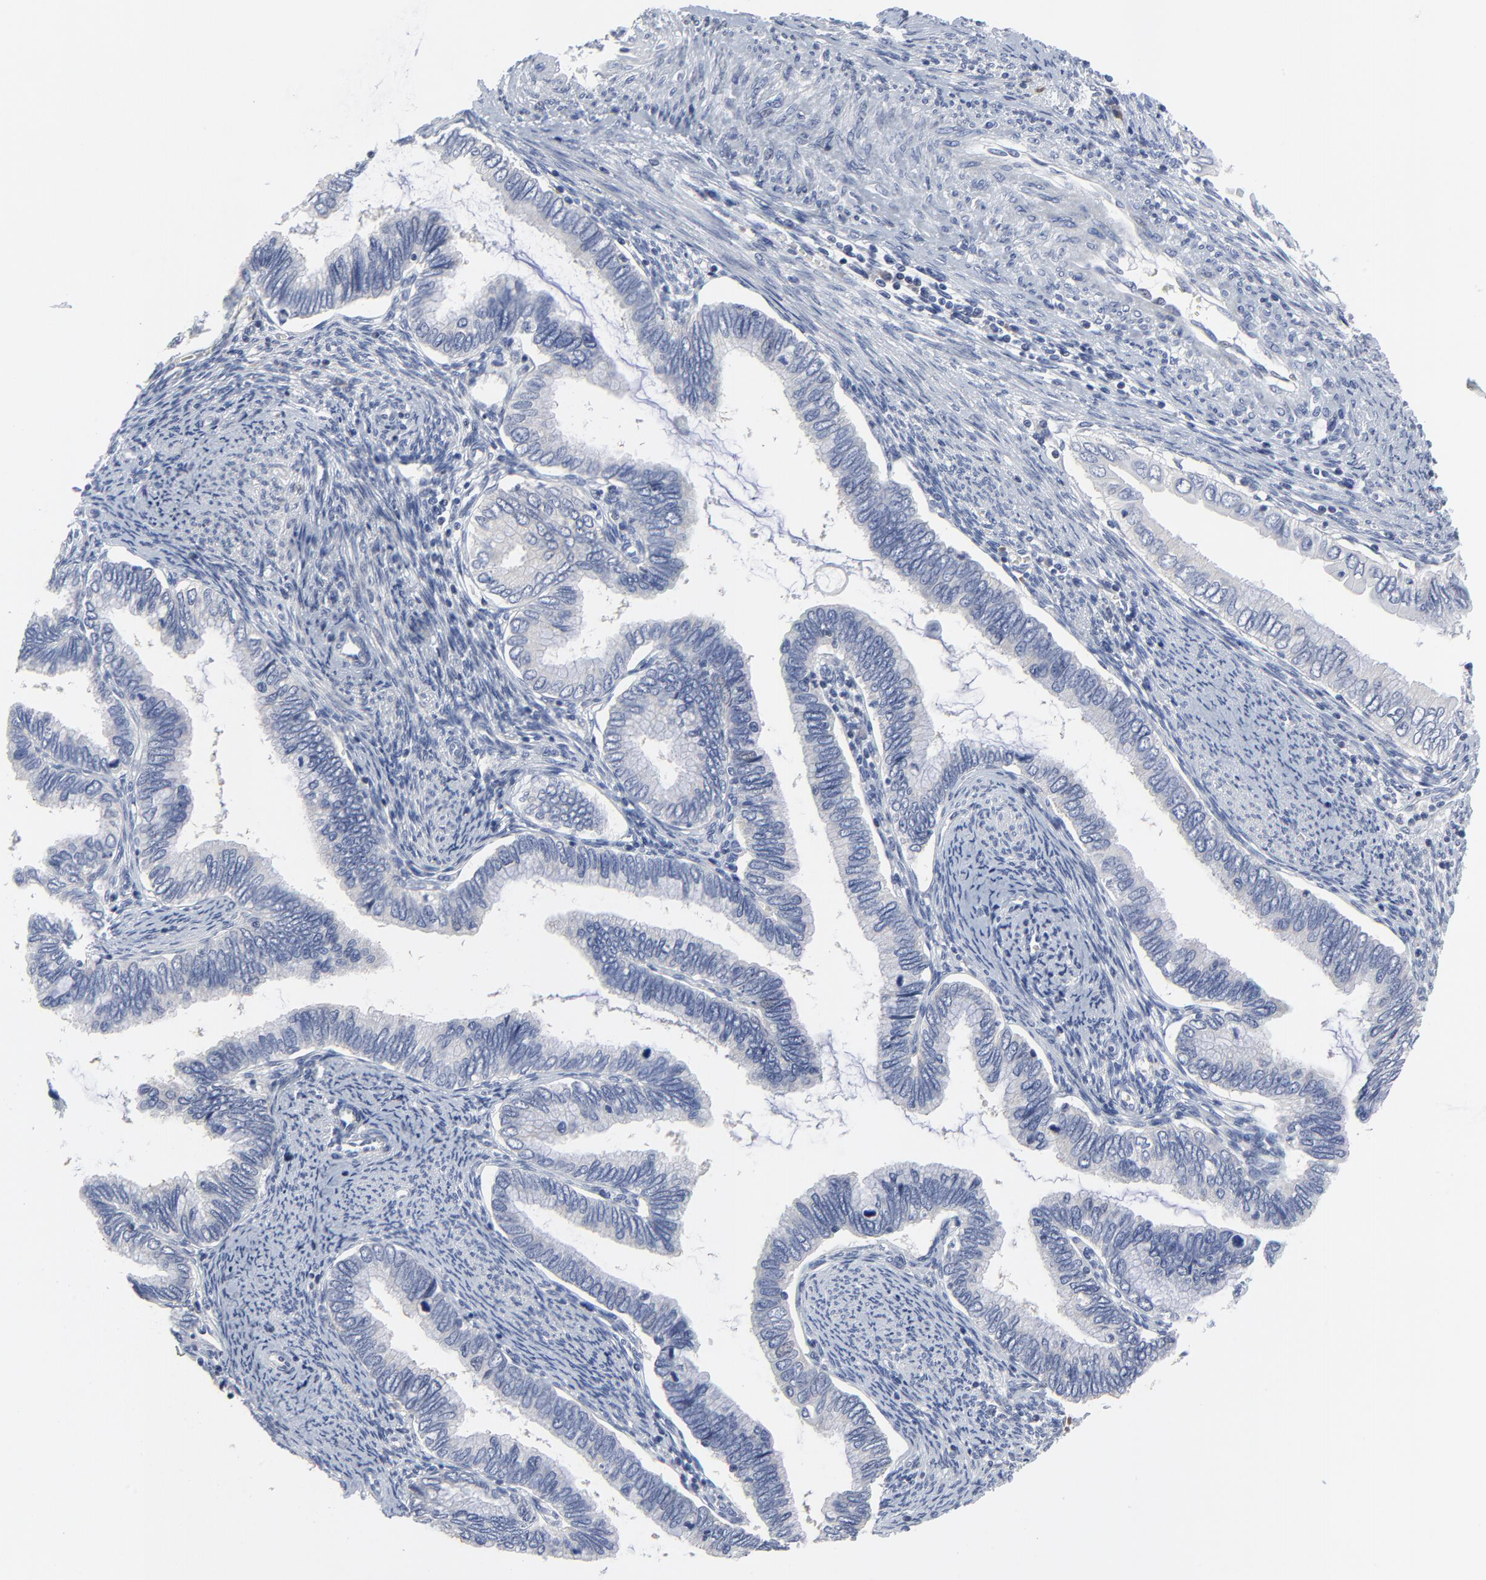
{"staining": {"intensity": "negative", "quantity": "none", "location": "none"}, "tissue": "cervical cancer", "cell_type": "Tumor cells", "image_type": "cancer", "snomed": [{"axis": "morphology", "description": "Adenocarcinoma, NOS"}, {"axis": "topography", "description": "Cervix"}], "caption": "A photomicrograph of cervical cancer stained for a protein shows no brown staining in tumor cells. (Immunohistochemistry, brightfield microscopy, high magnification).", "gene": "NLGN3", "patient": {"sex": "female", "age": 49}}